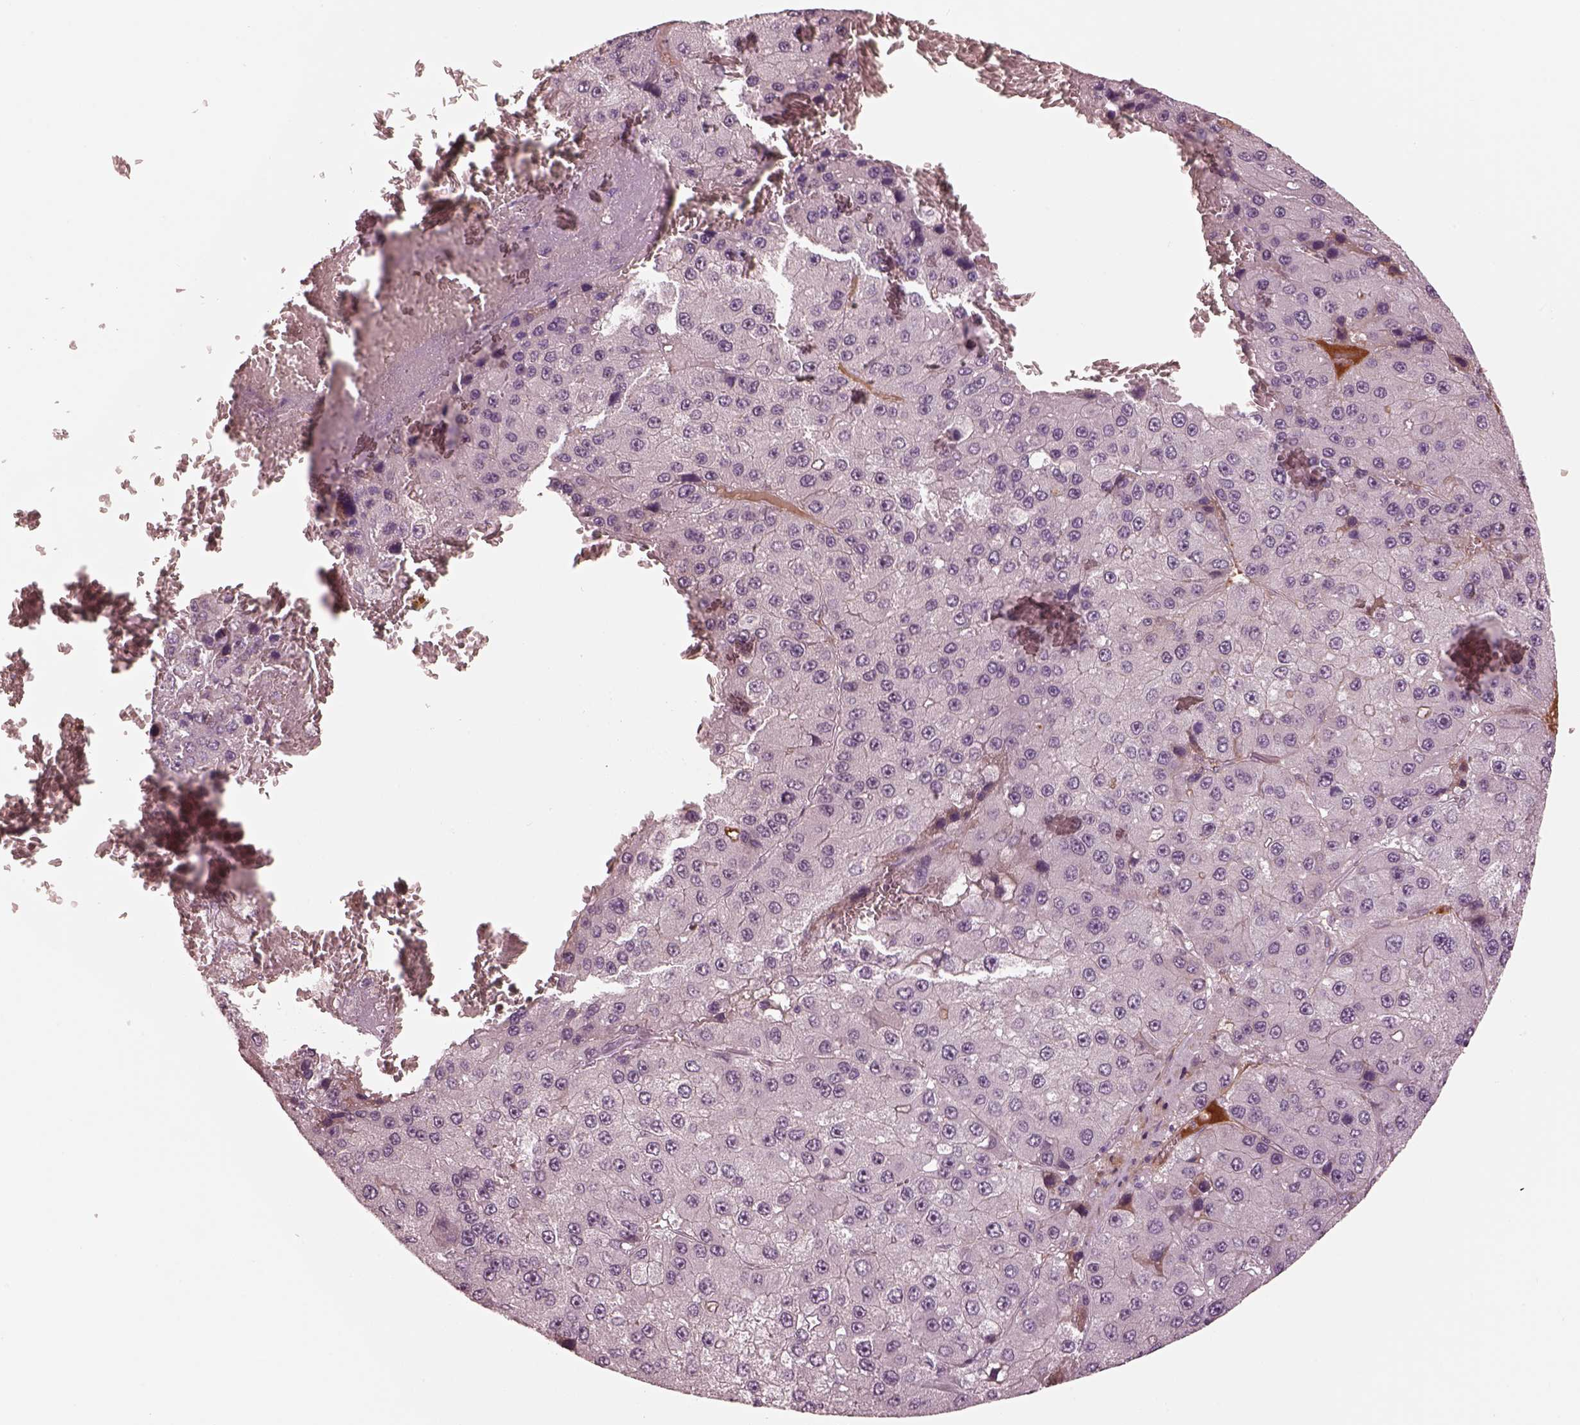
{"staining": {"intensity": "negative", "quantity": "none", "location": "none"}, "tissue": "liver cancer", "cell_type": "Tumor cells", "image_type": "cancer", "snomed": [{"axis": "morphology", "description": "Carcinoma, Hepatocellular, NOS"}, {"axis": "topography", "description": "Liver"}], "caption": "Protein analysis of liver cancer demonstrates no significant expression in tumor cells.", "gene": "KCNA2", "patient": {"sex": "female", "age": 73}}